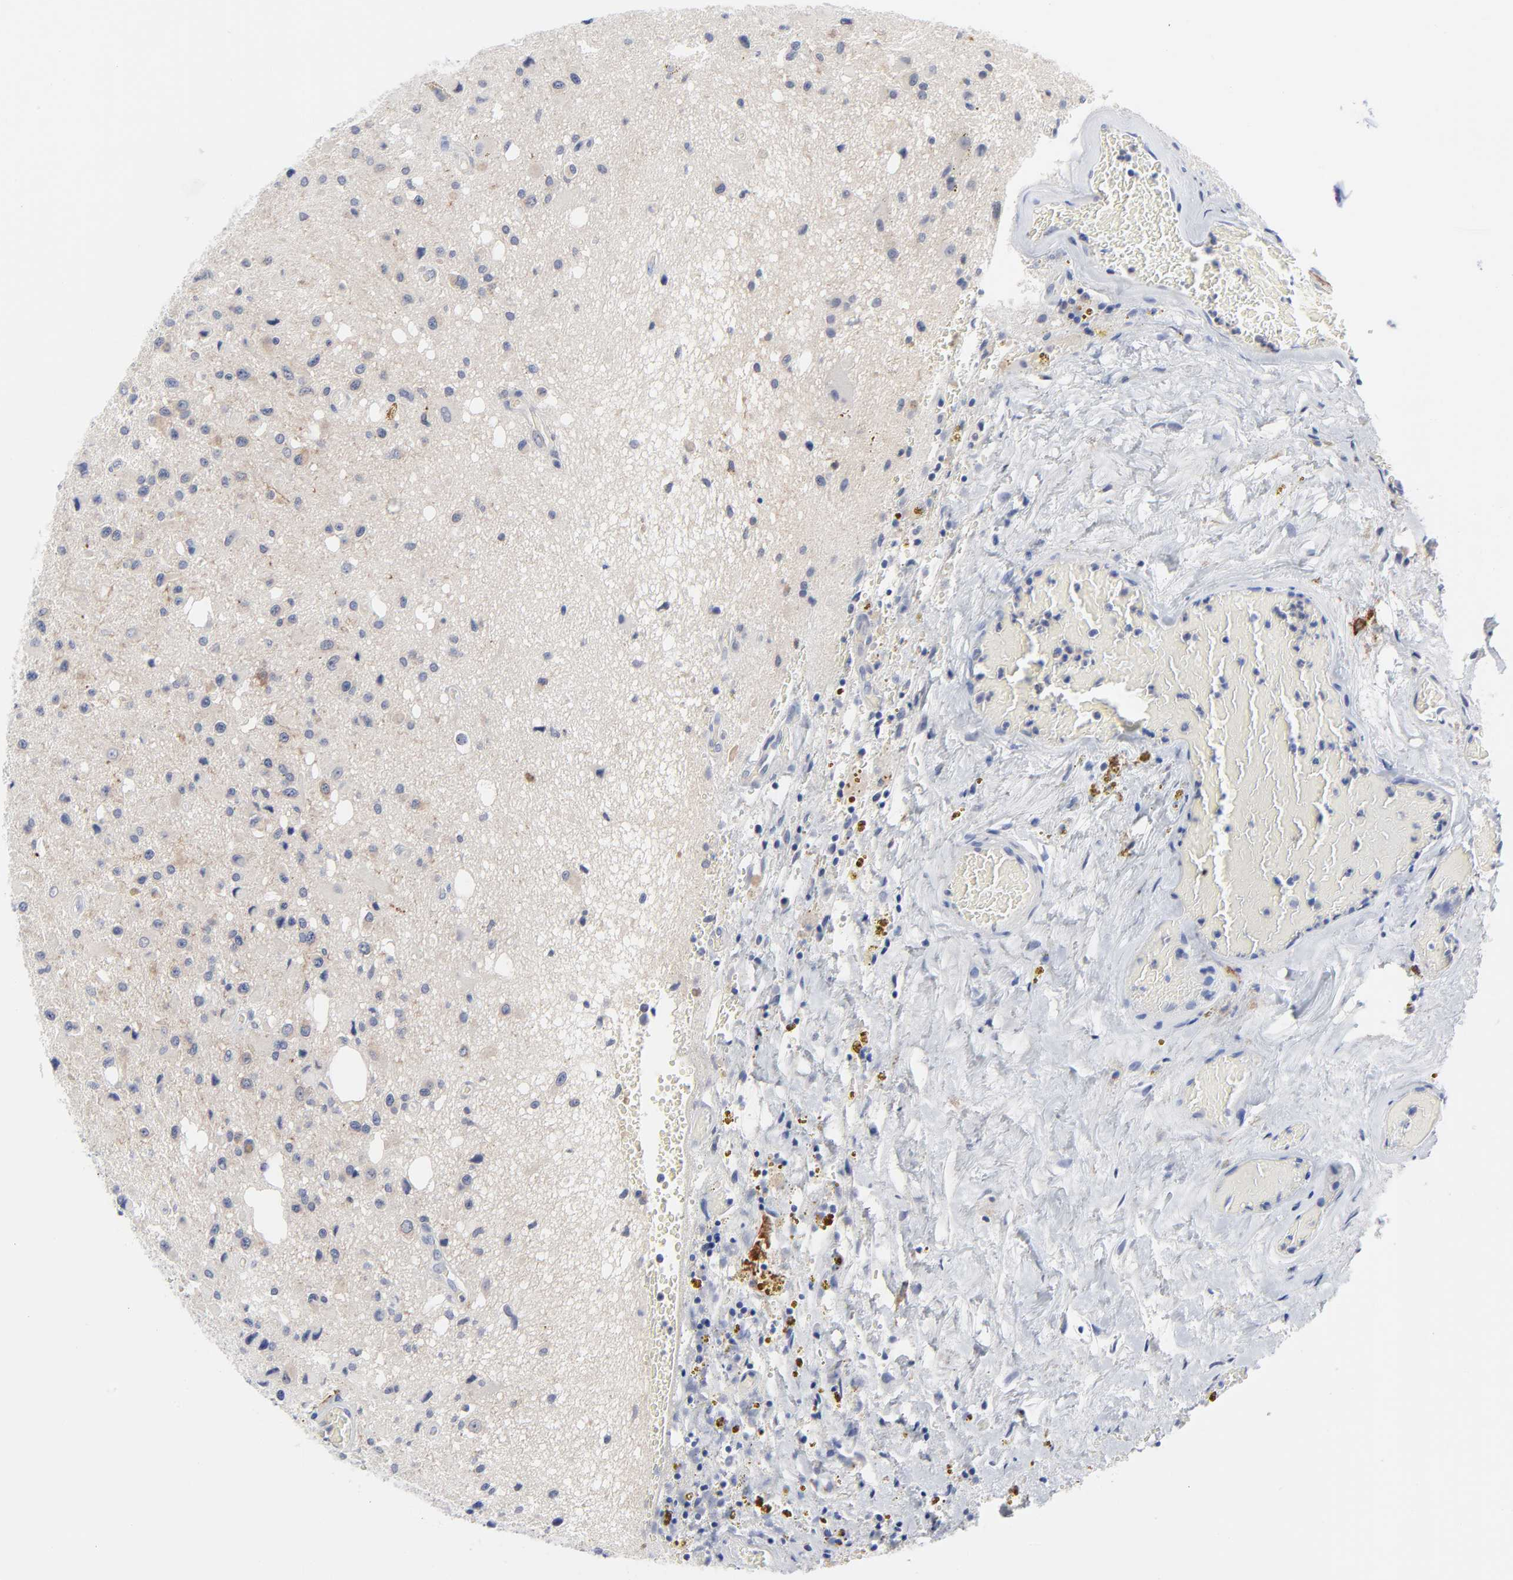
{"staining": {"intensity": "weak", "quantity": "<25%", "location": "cytoplasmic/membranous"}, "tissue": "glioma", "cell_type": "Tumor cells", "image_type": "cancer", "snomed": [{"axis": "morphology", "description": "Glioma, malignant, Low grade"}, {"axis": "topography", "description": "Brain"}], "caption": "DAB immunohistochemical staining of human low-grade glioma (malignant) shows no significant expression in tumor cells. The staining was performed using DAB to visualize the protein expression in brown, while the nuclei were stained in blue with hematoxylin (Magnification: 20x).", "gene": "CLEC4G", "patient": {"sex": "male", "age": 58}}